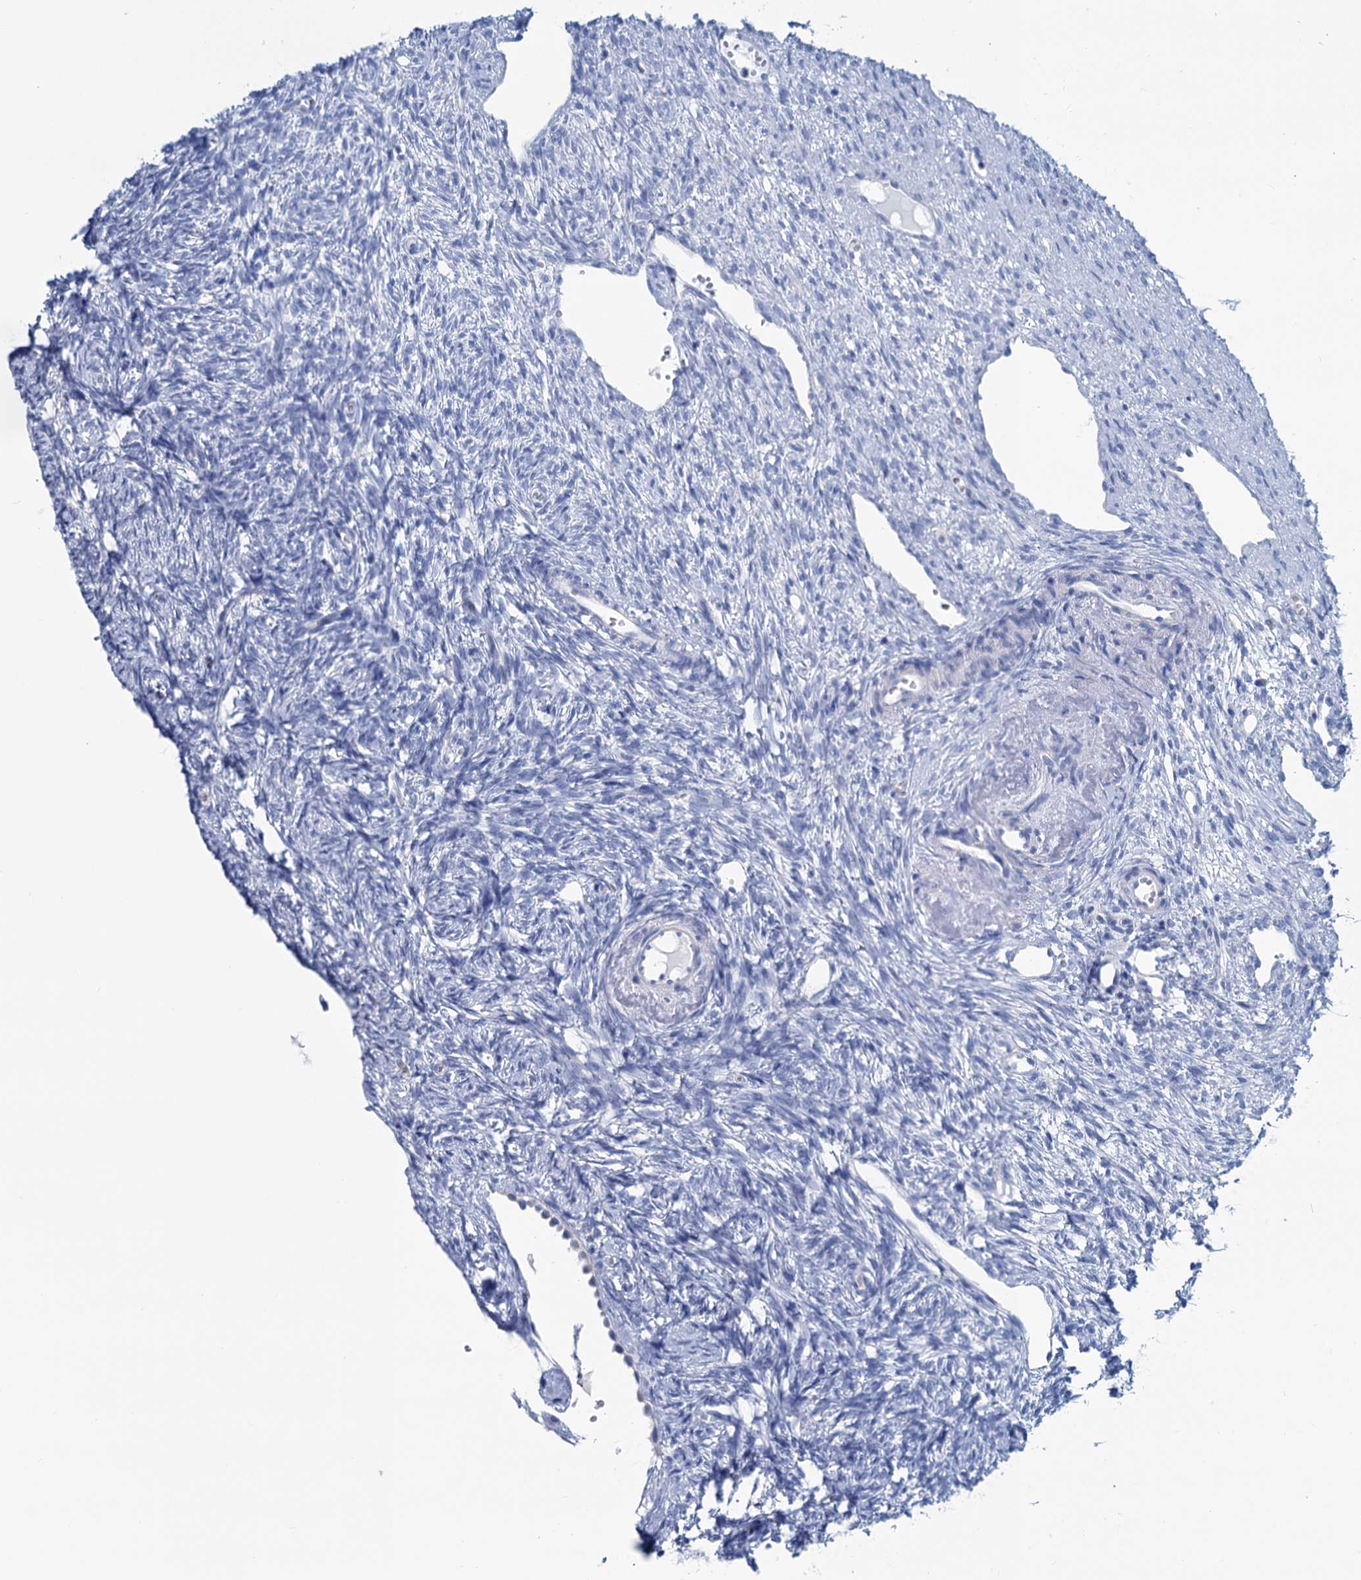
{"staining": {"intensity": "negative", "quantity": "none", "location": "none"}, "tissue": "ovary", "cell_type": "Ovarian stroma cells", "image_type": "normal", "snomed": [{"axis": "morphology", "description": "Normal tissue, NOS"}, {"axis": "topography", "description": "Ovary"}], "caption": "Image shows no protein staining in ovarian stroma cells of benign ovary. (DAB (3,3'-diaminobenzidine) immunohistochemistry (IHC) with hematoxylin counter stain).", "gene": "SLC1A3", "patient": {"sex": "female", "age": 51}}